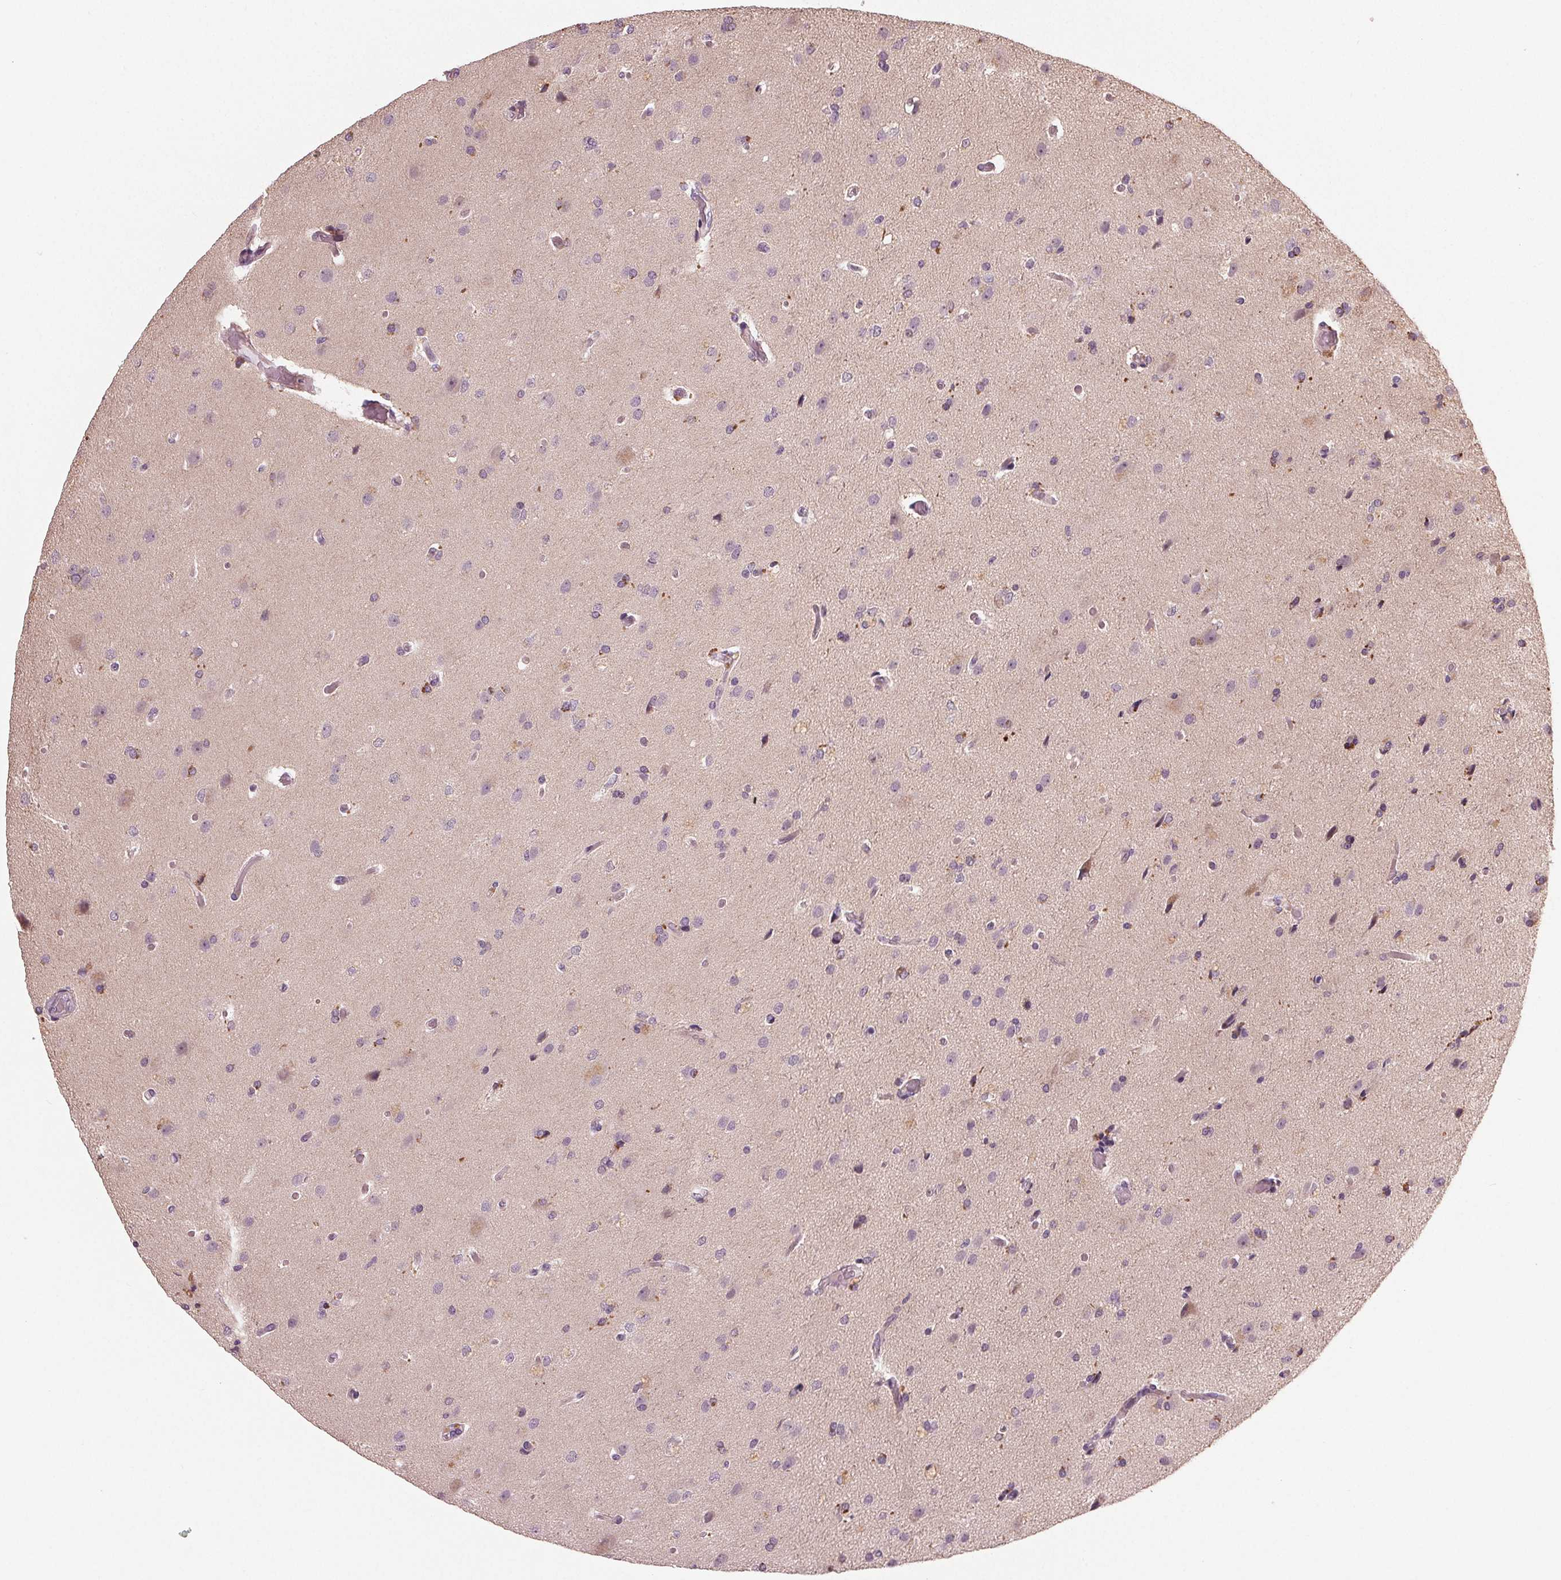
{"staining": {"intensity": "negative", "quantity": "none", "location": "none"}, "tissue": "glioma", "cell_type": "Tumor cells", "image_type": "cancer", "snomed": [{"axis": "morphology", "description": "Glioma, malignant, High grade"}, {"axis": "topography", "description": "Brain"}], "caption": "IHC of human malignant glioma (high-grade) displays no positivity in tumor cells.", "gene": "ZNF605", "patient": {"sex": "male", "age": 68}}